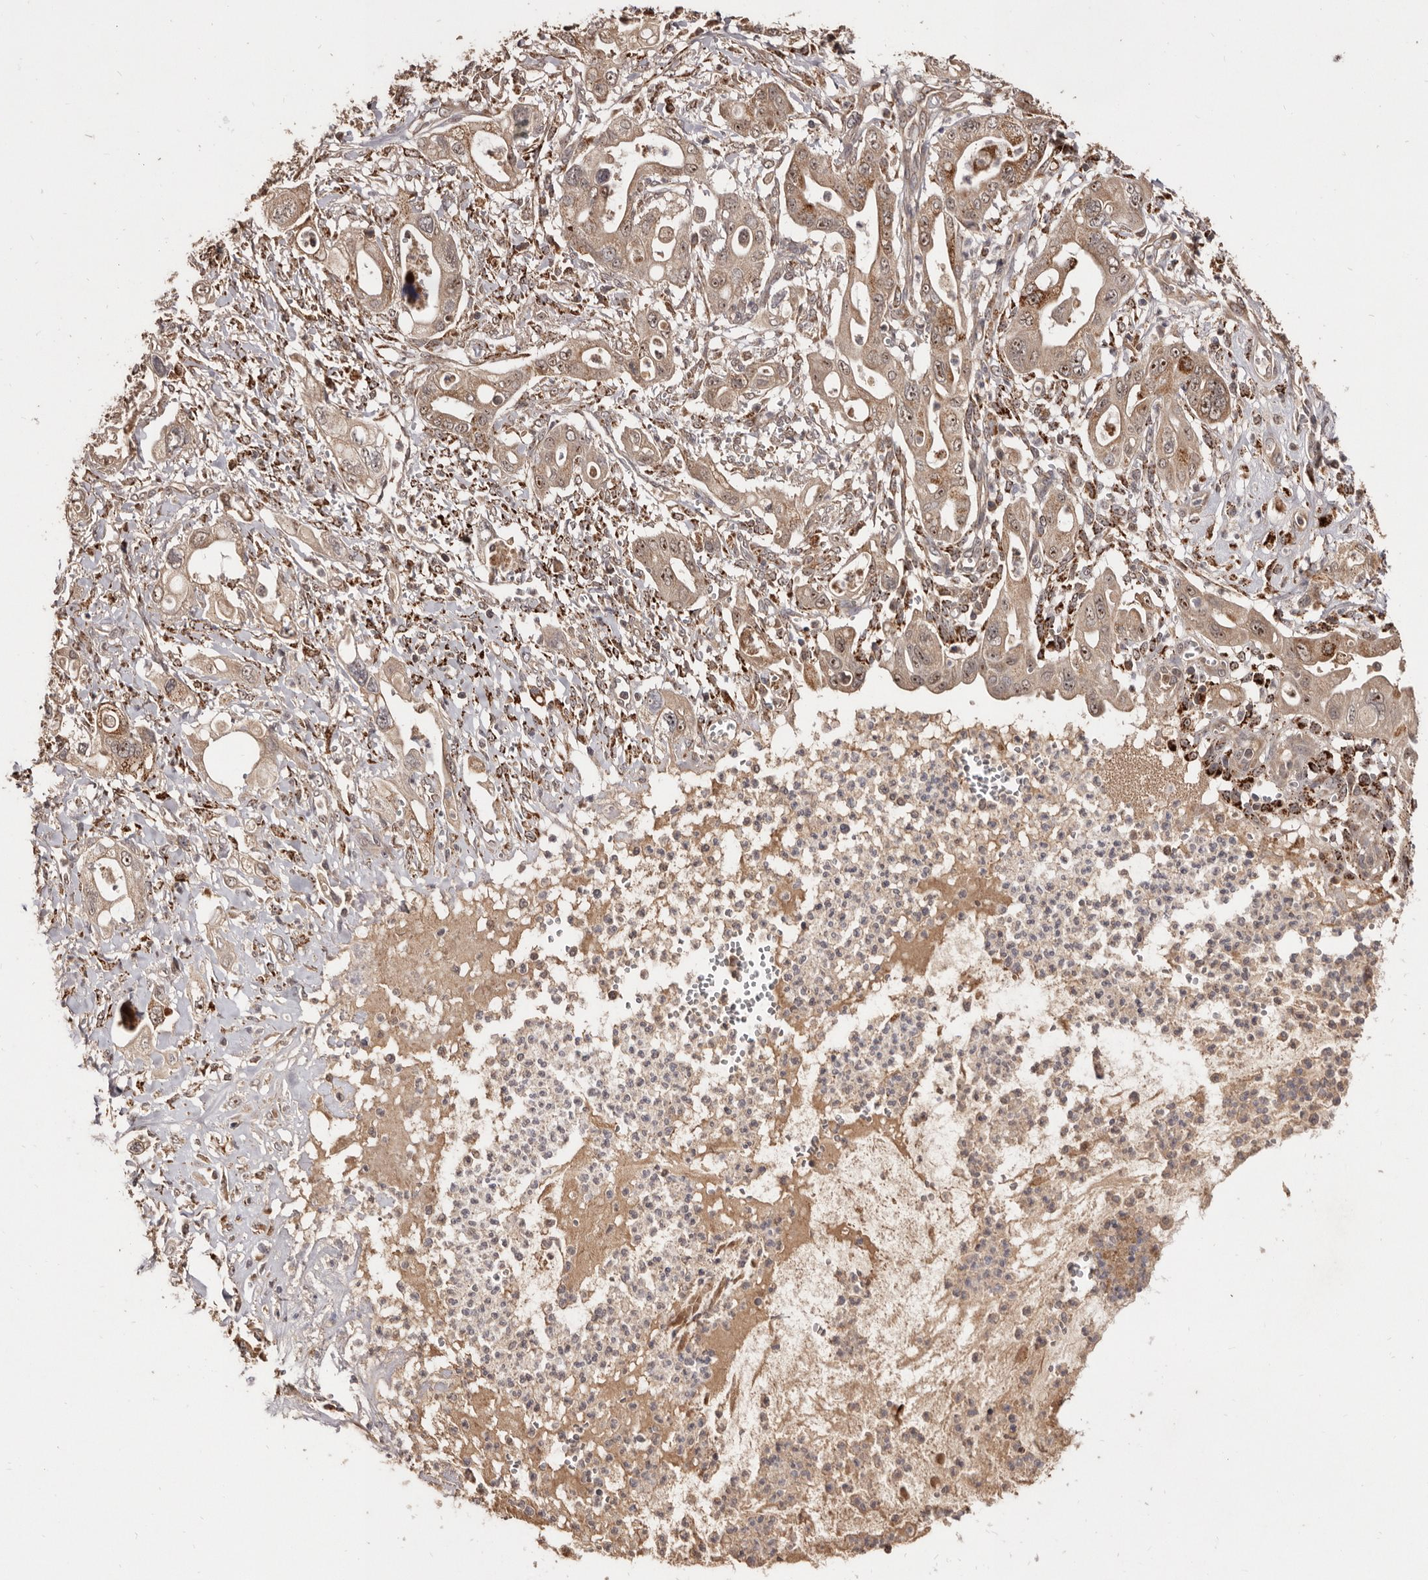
{"staining": {"intensity": "moderate", "quantity": ">75%", "location": "cytoplasmic/membranous"}, "tissue": "pancreatic cancer", "cell_type": "Tumor cells", "image_type": "cancer", "snomed": [{"axis": "morphology", "description": "Adenocarcinoma, NOS"}, {"axis": "topography", "description": "Pancreas"}], "caption": "Immunohistochemical staining of human pancreatic adenocarcinoma reveals medium levels of moderate cytoplasmic/membranous protein staining in approximately >75% of tumor cells.", "gene": "AKAP7", "patient": {"sex": "male", "age": 68}}